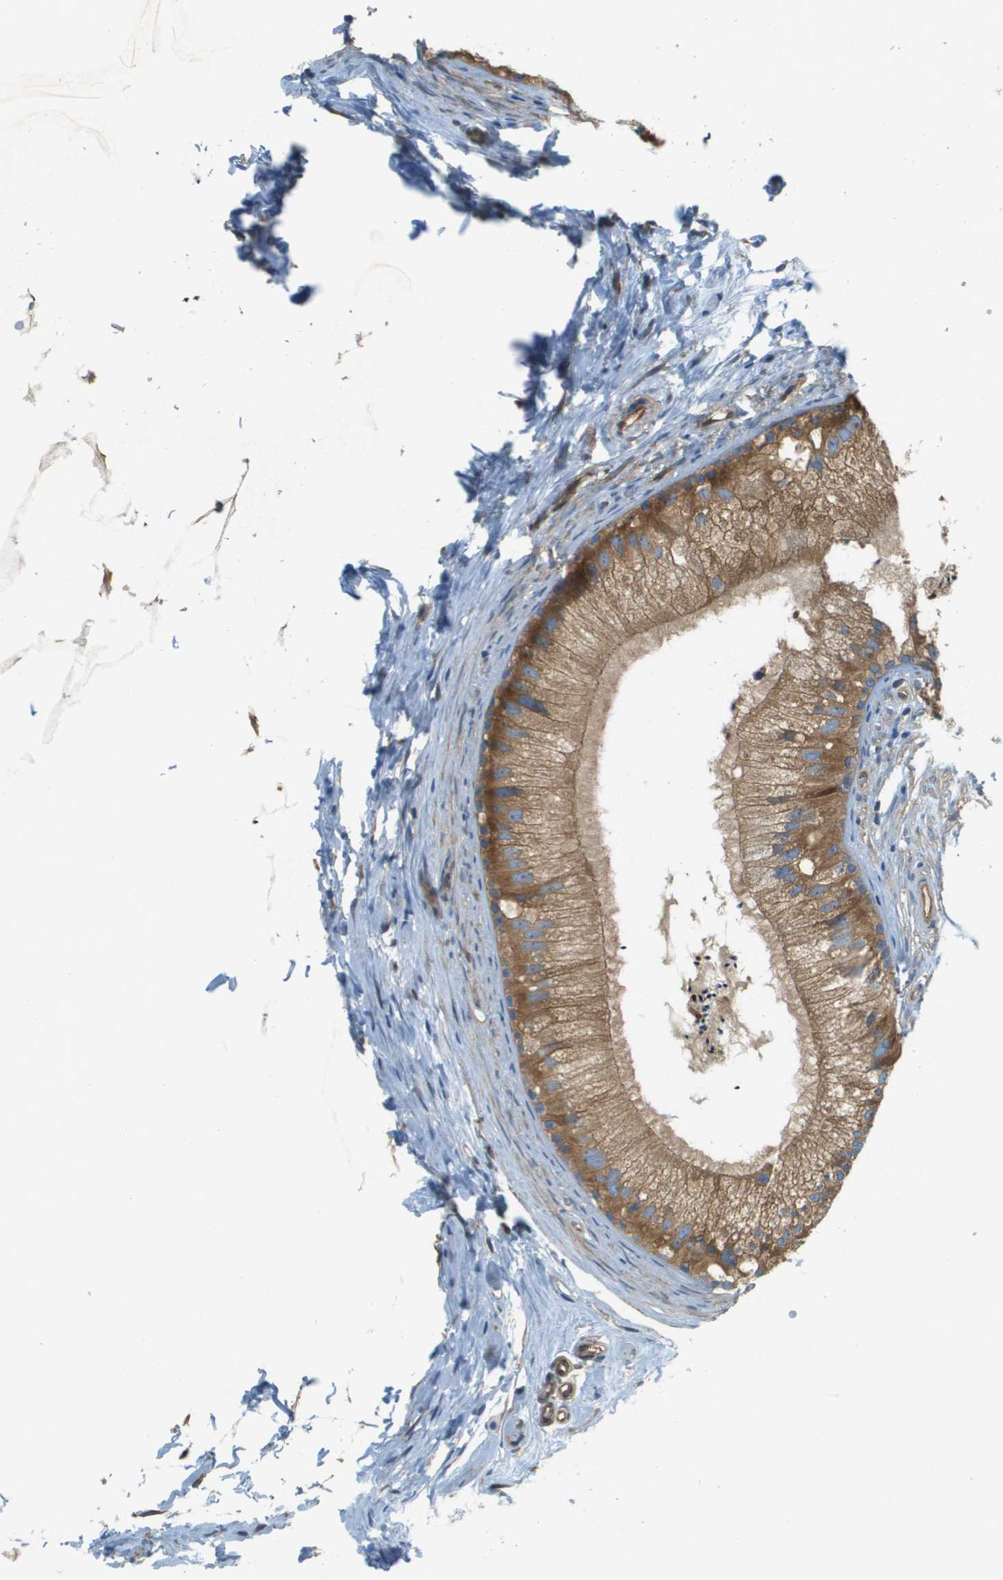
{"staining": {"intensity": "moderate", "quantity": ">75%", "location": "cytoplasmic/membranous"}, "tissue": "epididymis", "cell_type": "Glandular cells", "image_type": "normal", "snomed": [{"axis": "morphology", "description": "Normal tissue, NOS"}, {"axis": "topography", "description": "Epididymis"}], "caption": "Immunohistochemistry histopathology image of unremarkable epididymis: human epididymis stained using immunohistochemistry (IHC) shows medium levels of moderate protein expression localized specifically in the cytoplasmic/membranous of glandular cells, appearing as a cytoplasmic/membranous brown color.", "gene": "DNAJB11", "patient": {"sex": "male", "age": 56}}